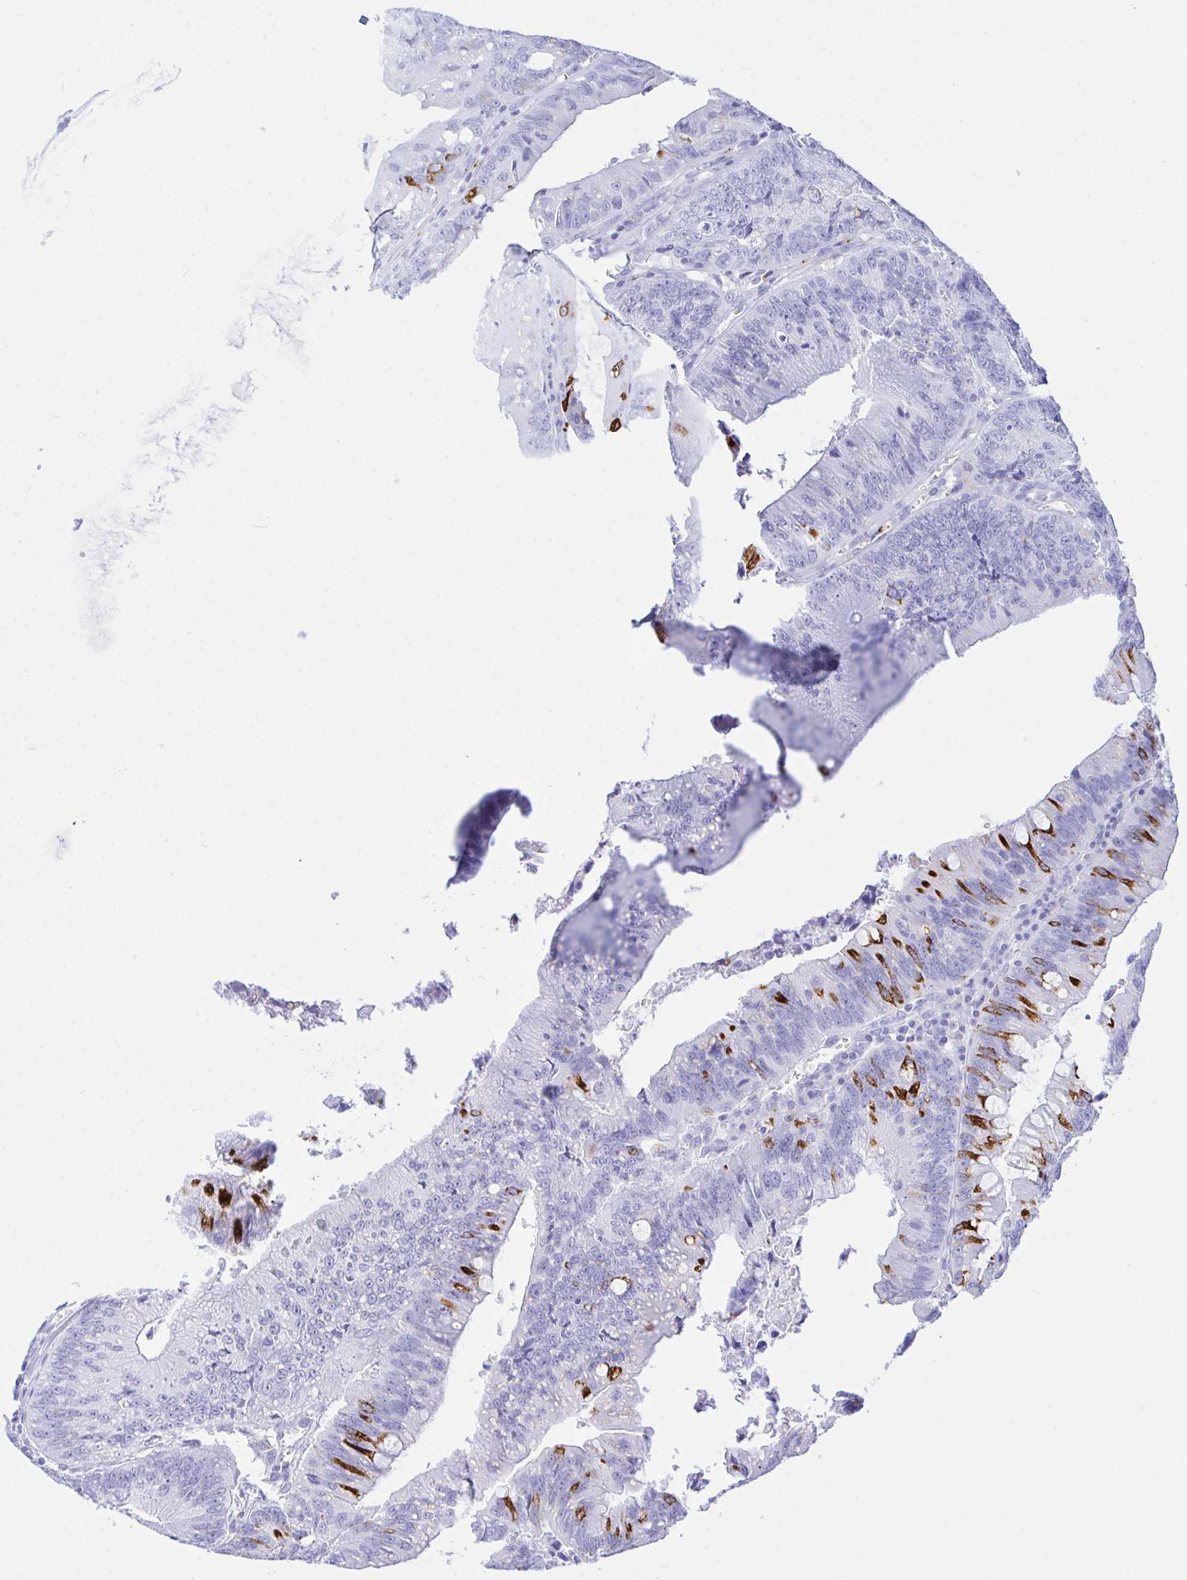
{"staining": {"intensity": "strong", "quantity": "<25%", "location": "cytoplasmic/membranous"}, "tissue": "colorectal cancer", "cell_type": "Tumor cells", "image_type": "cancer", "snomed": [{"axis": "morphology", "description": "Adenocarcinoma, NOS"}, {"axis": "topography", "description": "Rectum"}], "caption": "Protein expression analysis of adenocarcinoma (colorectal) exhibits strong cytoplasmic/membranous expression in approximately <25% of tumor cells.", "gene": "SELENOV", "patient": {"sex": "female", "age": 81}}